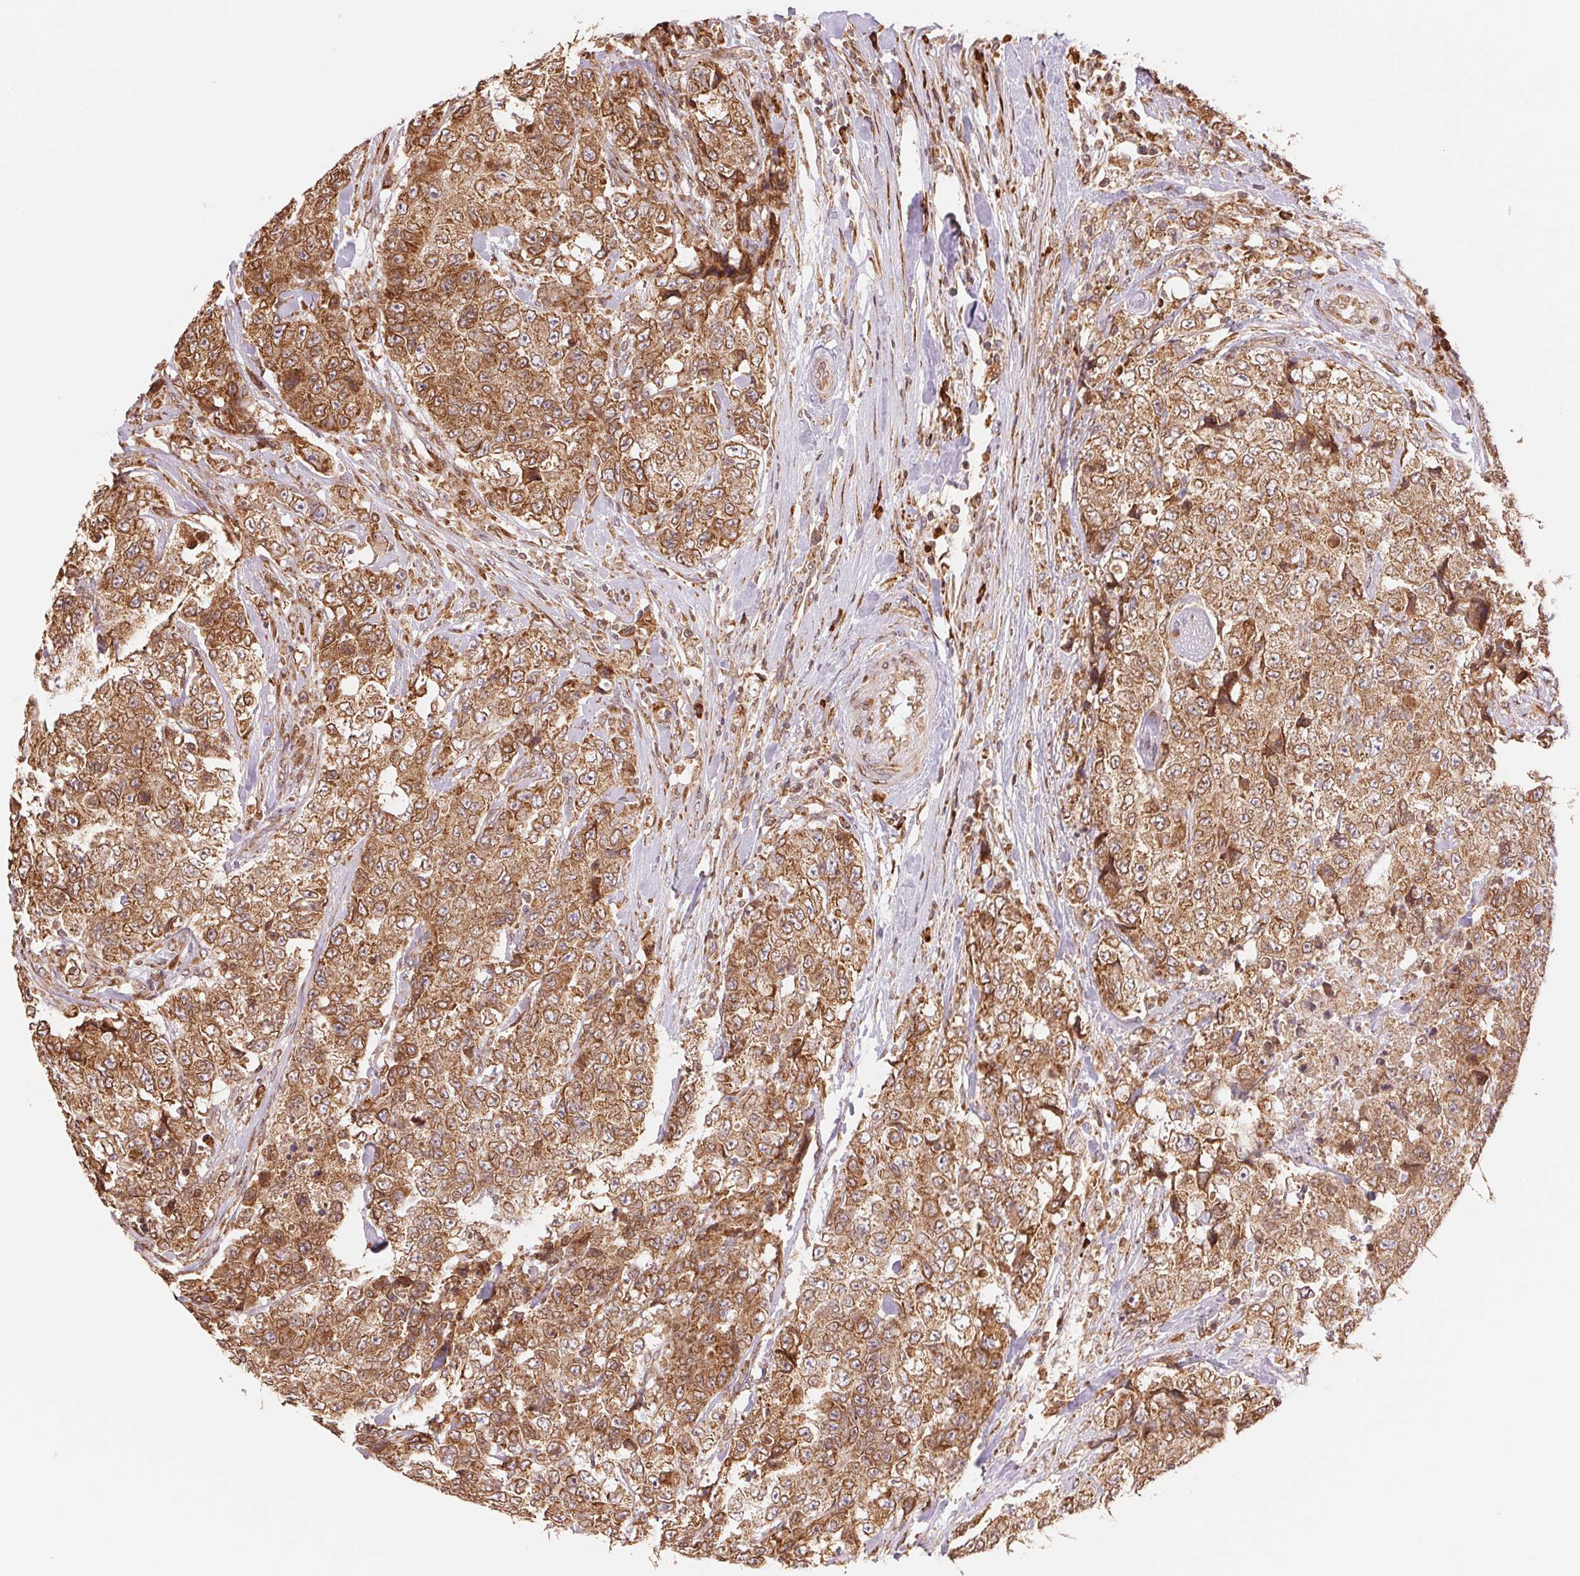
{"staining": {"intensity": "moderate", "quantity": ">75%", "location": "cytoplasmic/membranous"}, "tissue": "urothelial cancer", "cell_type": "Tumor cells", "image_type": "cancer", "snomed": [{"axis": "morphology", "description": "Urothelial carcinoma, High grade"}, {"axis": "topography", "description": "Urinary bladder"}], "caption": "Human high-grade urothelial carcinoma stained for a protein (brown) shows moderate cytoplasmic/membranous positive expression in approximately >75% of tumor cells.", "gene": "RPN1", "patient": {"sex": "female", "age": 78}}